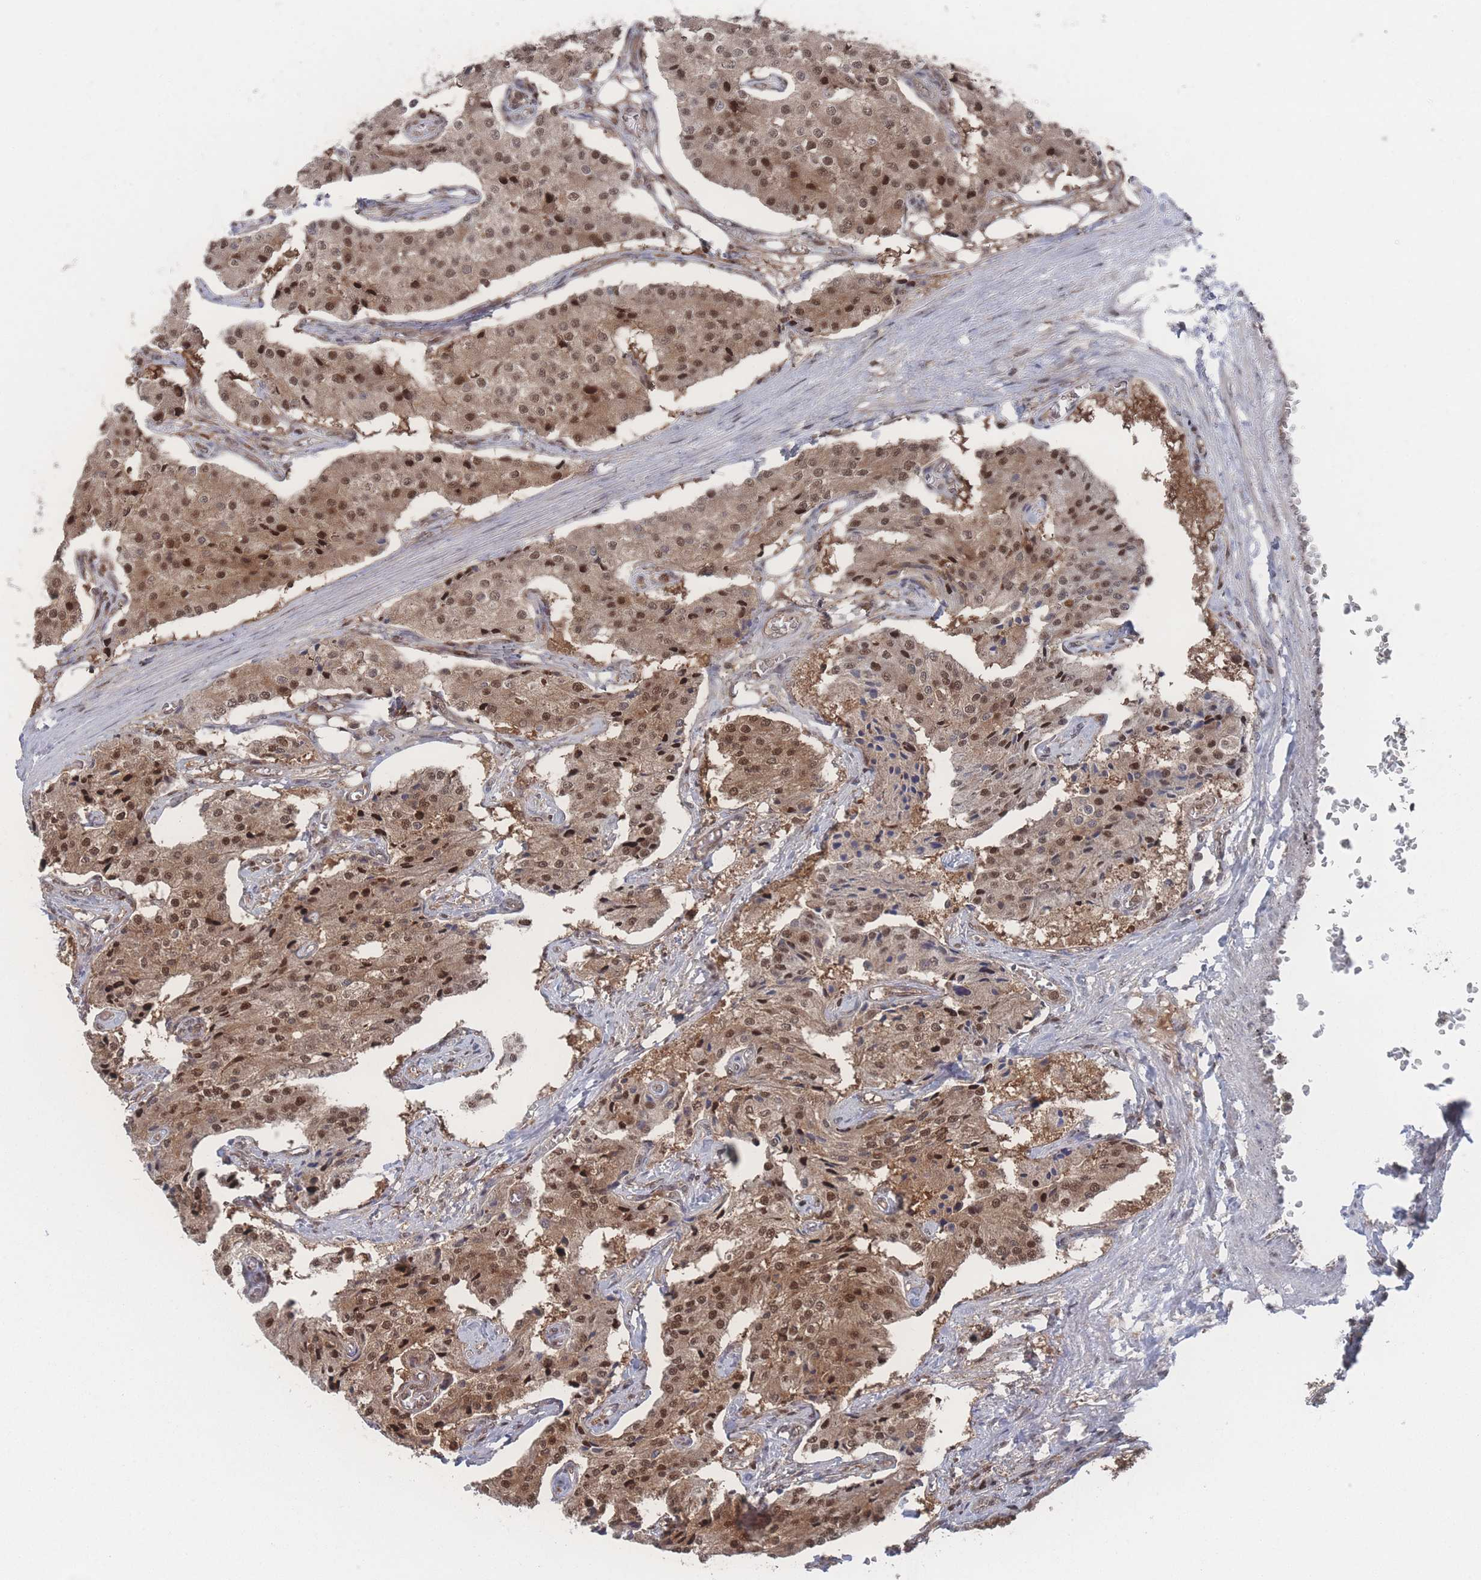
{"staining": {"intensity": "moderate", "quantity": ">75%", "location": "cytoplasmic/membranous,nuclear"}, "tissue": "carcinoid", "cell_type": "Tumor cells", "image_type": "cancer", "snomed": [{"axis": "morphology", "description": "Carcinoid, malignant, NOS"}, {"axis": "topography", "description": "Colon"}], "caption": "Carcinoid tissue exhibits moderate cytoplasmic/membranous and nuclear positivity in approximately >75% of tumor cells, visualized by immunohistochemistry.", "gene": "PSMA1", "patient": {"sex": "female", "age": 52}}